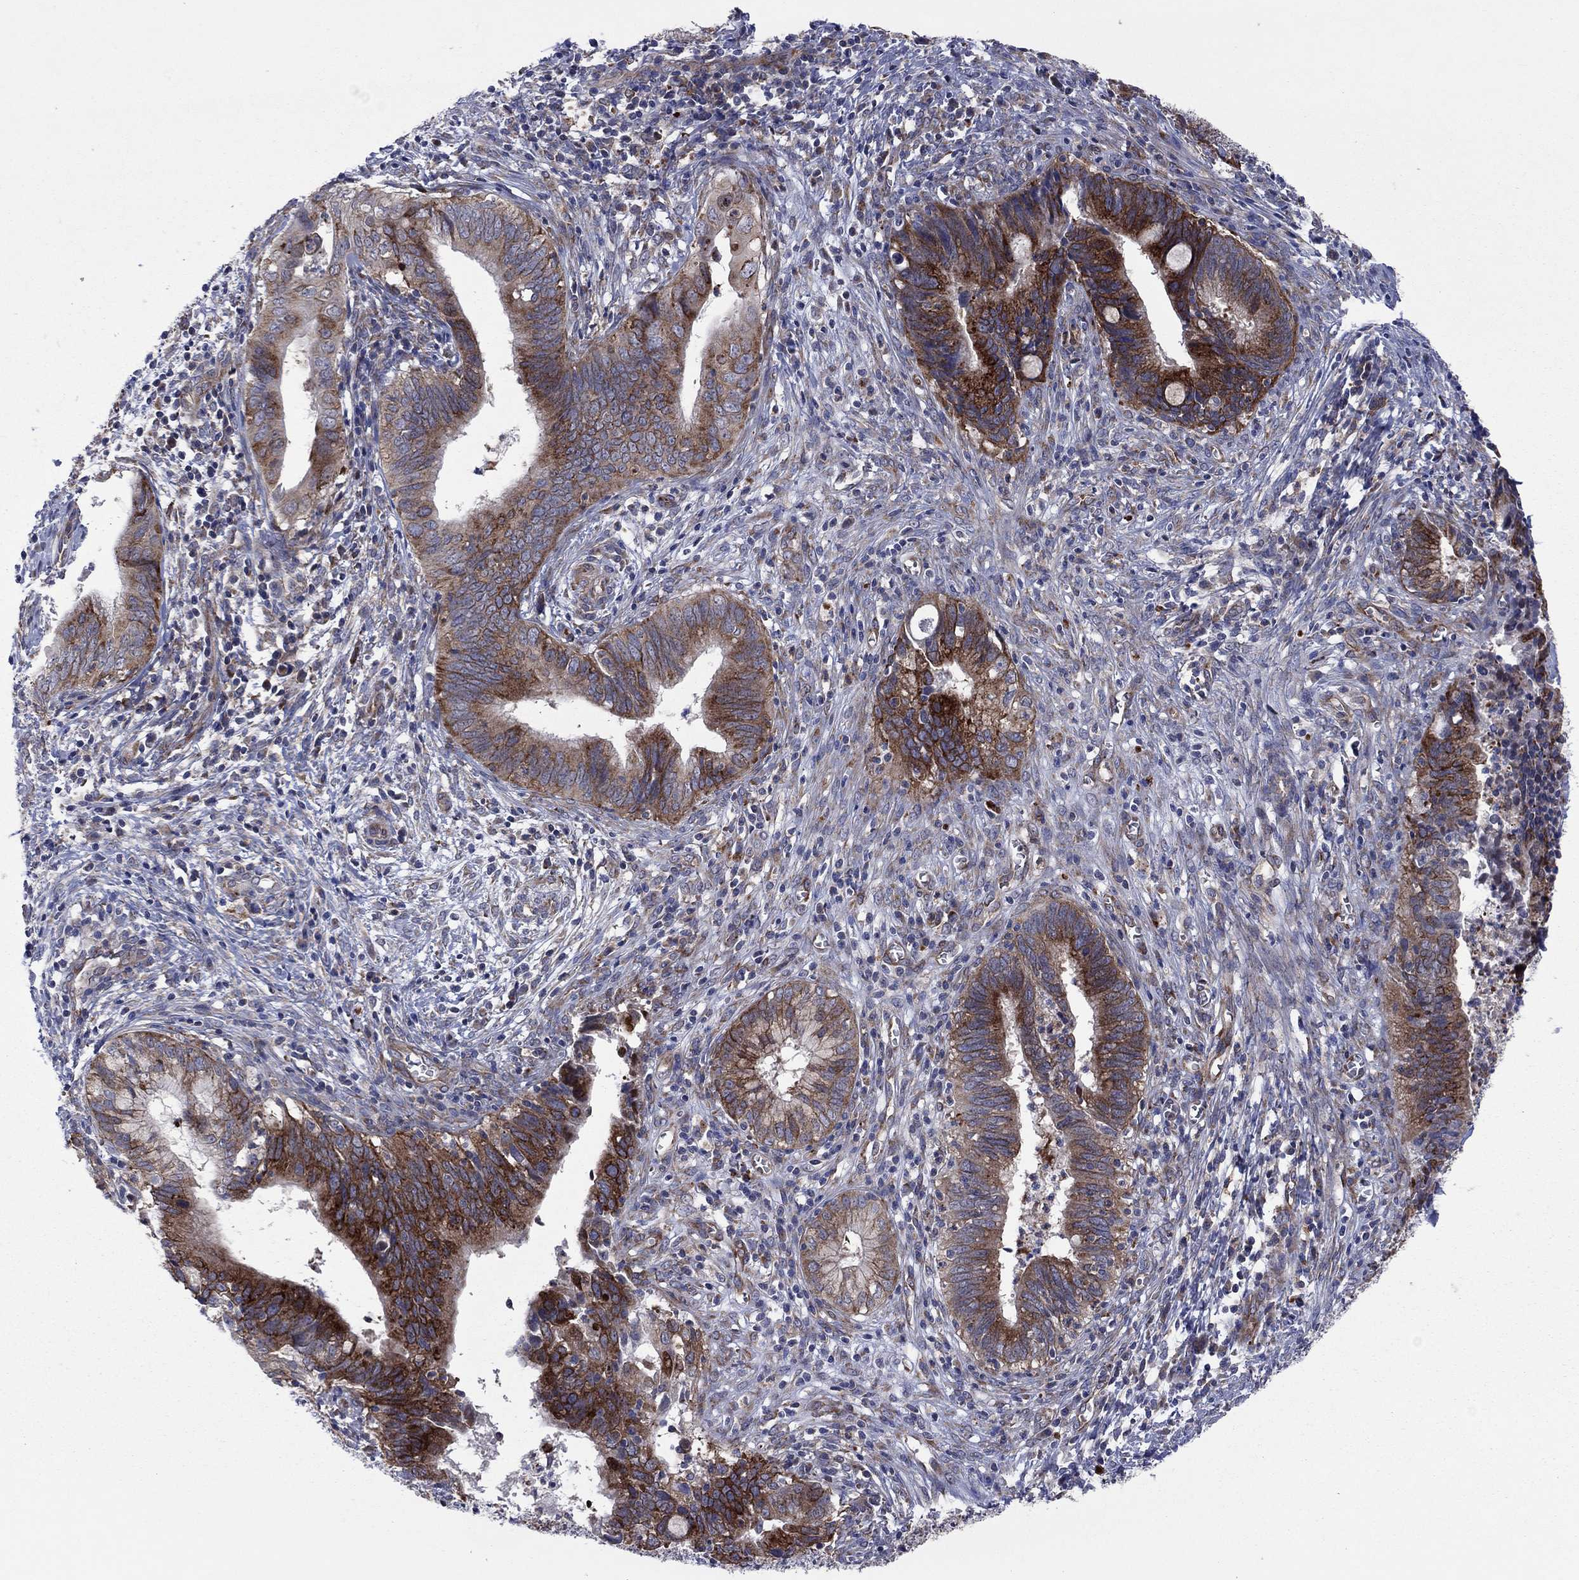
{"staining": {"intensity": "strong", "quantity": "25%-75%", "location": "cytoplasmic/membranous"}, "tissue": "cervical cancer", "cell_type": "Tumor cells", "image_type": "cancer", "snomed": [{"axis": "morphology", "description": "Adenocarcinoma, NOS"}, {"axis": "topography", "description": "Cervix"}], "caption": "Human cervical cancer (adenocarcinoma) stained with a protein marker reveals strong staining in tumor cells.", "gene": "GPR155", "patient": {"sex": "female", "age": 42}}